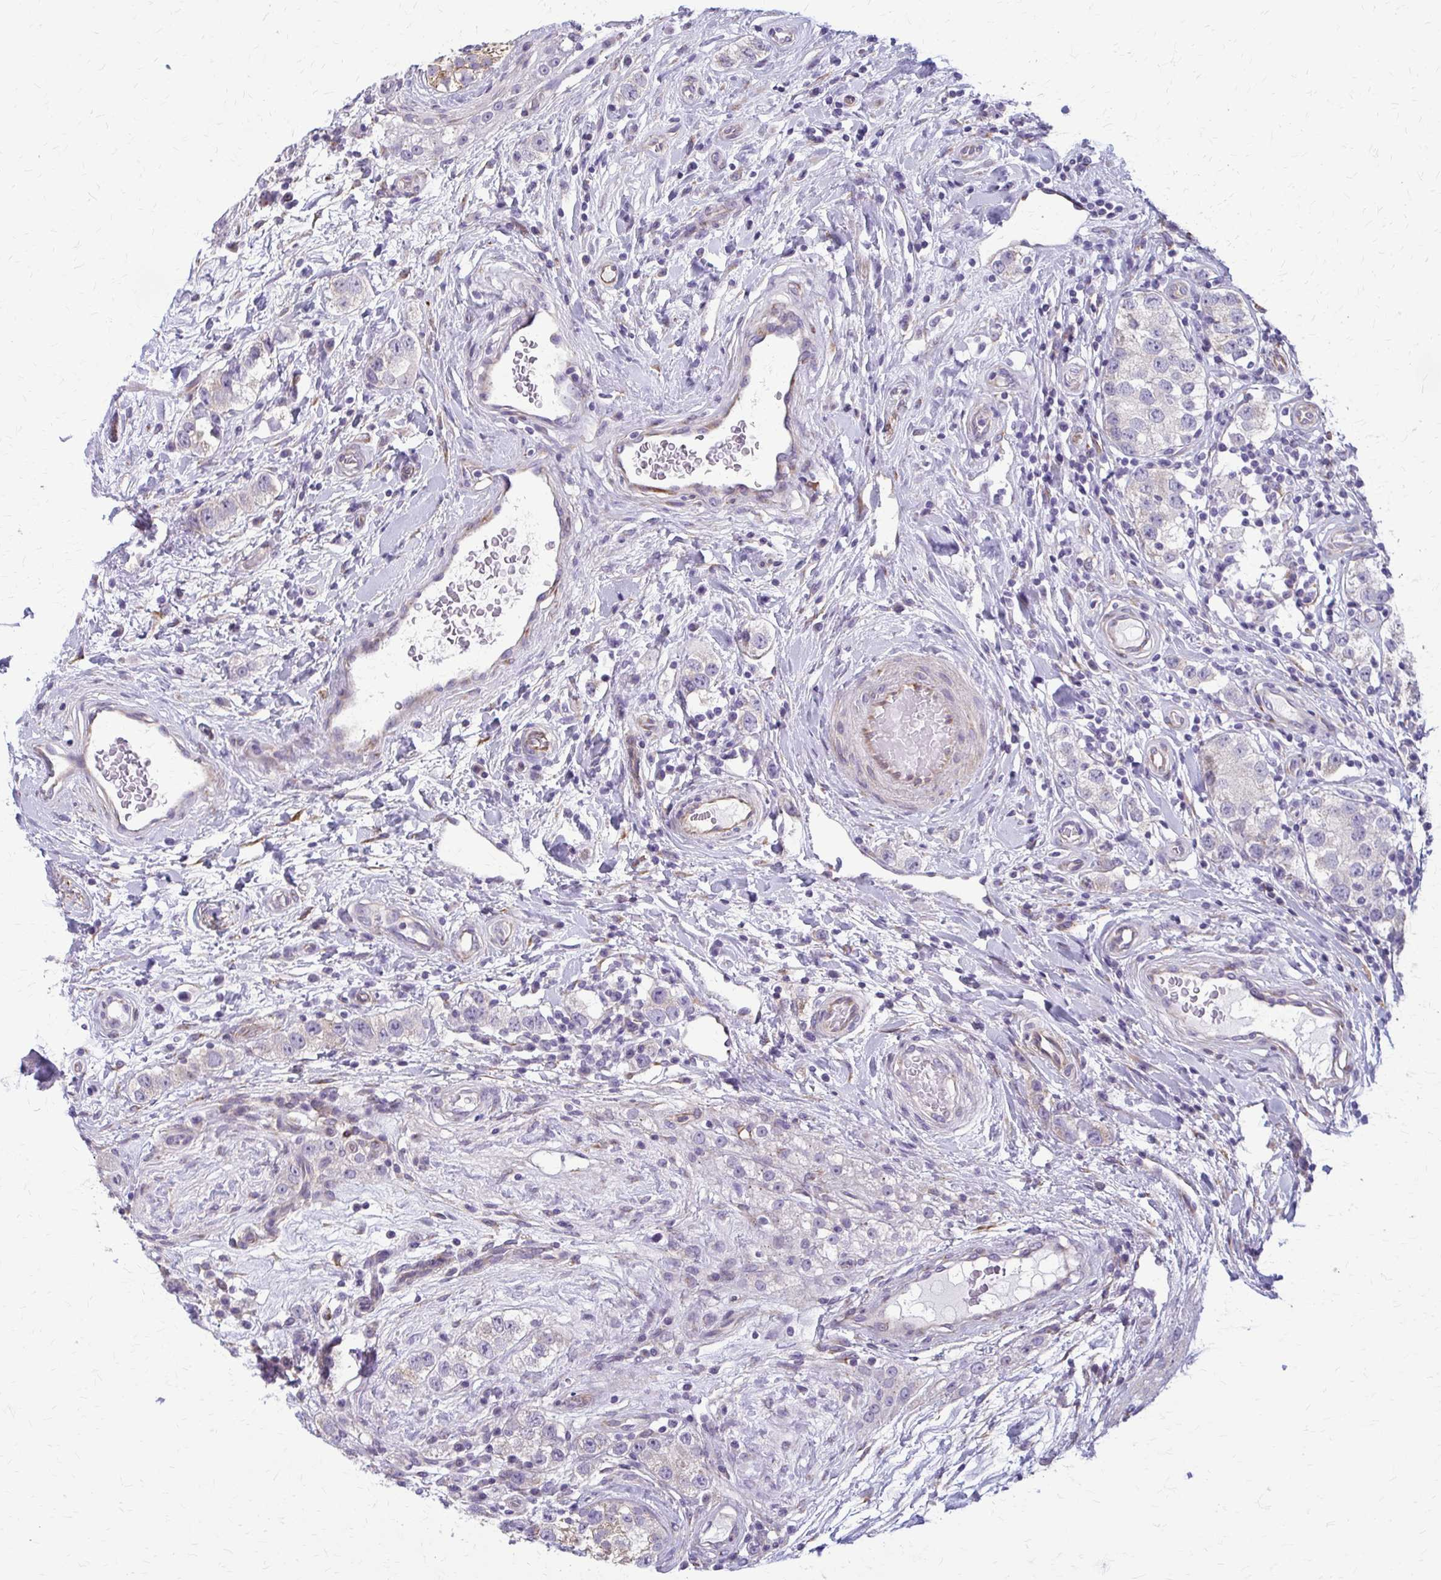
{"staining": {"intensity": "negative", "quantity": "none", "location": "none"}, "tissue": "testis cancer", "cell_type": "Tumor cells", "image_type": "cancer", "snomed": [{"axis": "morphology", "description": "Seminoma, NOS"}, {"axis": "topography", "description": "Testis"}], "caption": "Tumor cells are negative for protein expression in human testis cancer (seminoma).", "gene": "DEPP1", "patient": {"sex": "male", "age": 34}}